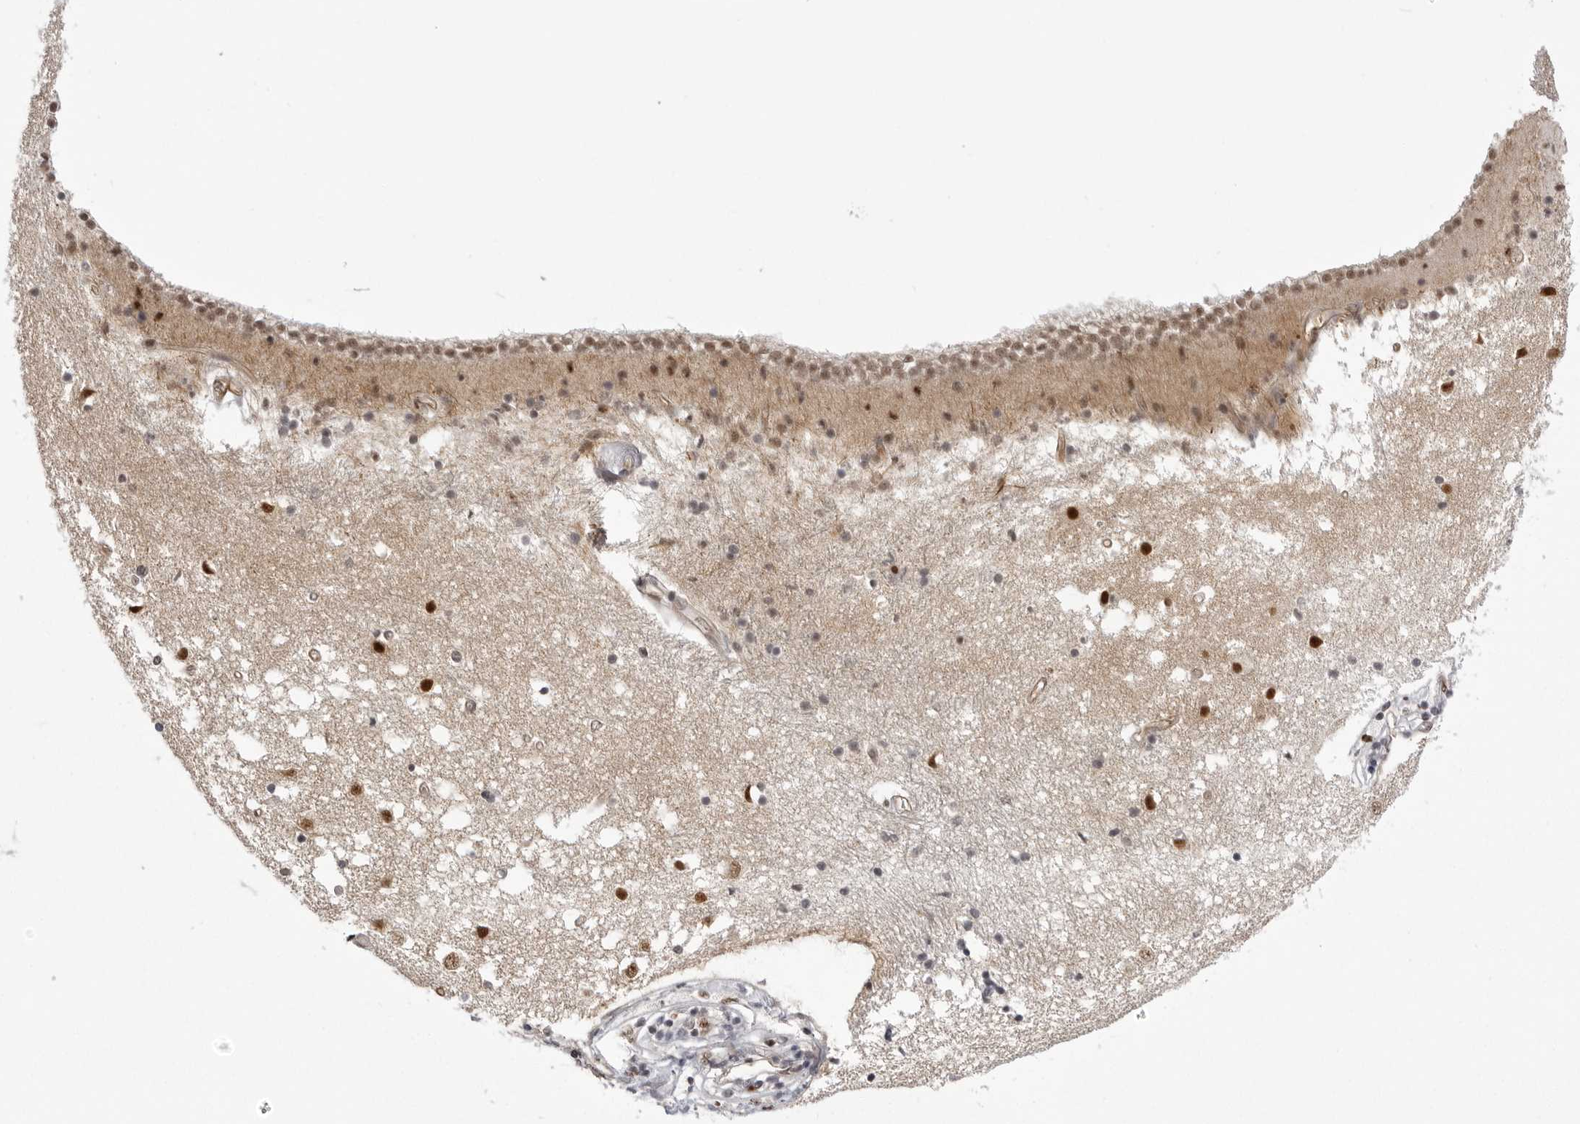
{"staining": {"intensity": "moderate", "quantity": "25%-75%", "location": "nuclear"}, "tissue": "caudate", "cell_type": "Glial cells", "image_type": "normal", "snomed": [{"axis": "morphology", "description": "Normal tissue, NOS"}, {"axis": "topography", "description": "Lateral ventricle wall"}], "caption": "An IHC micrograph of benign tissue is shown. Protein staining in brown shows moderate nuclear positivity in caudate within glial cells.", "gene": "PTK2B", "patient": {"sex": "male", "age": 45}}